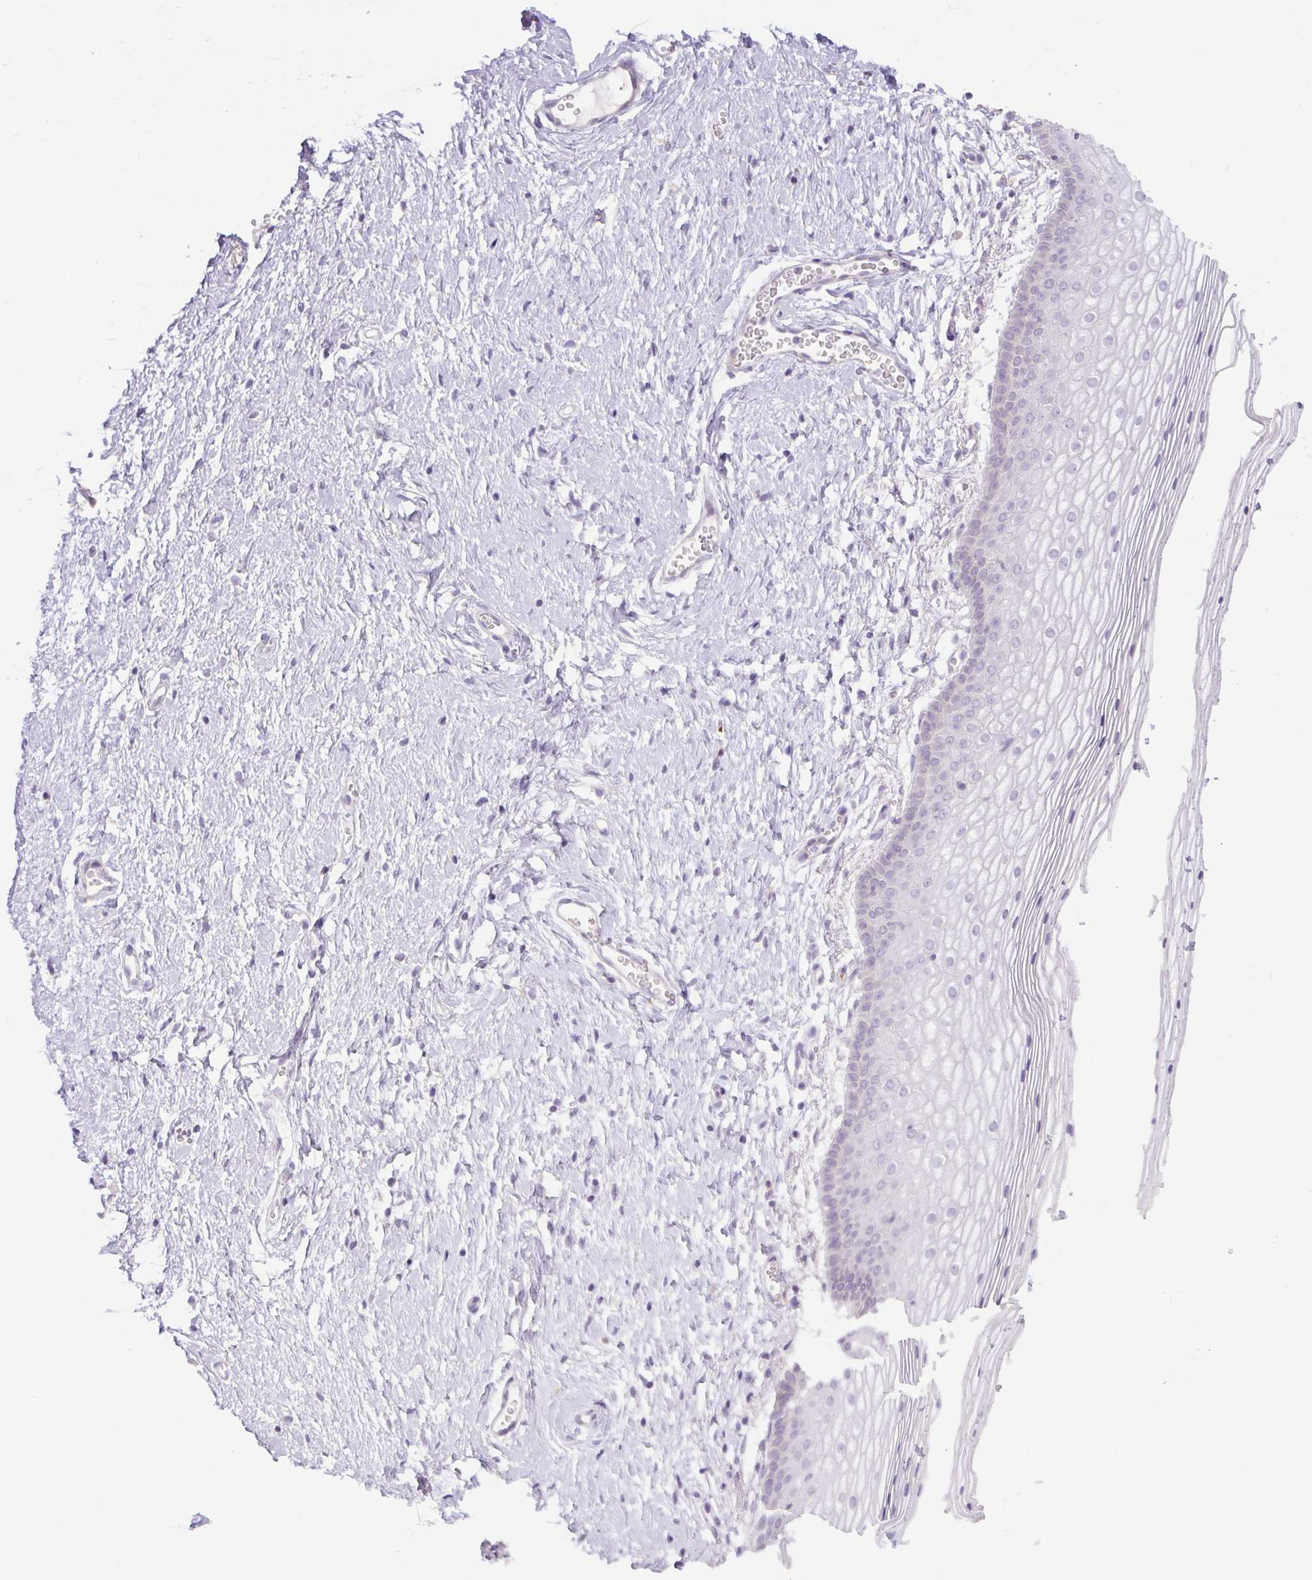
{"staining": {"intensity": "weak", "quantity": "<25%", "location": "cytoplasmic/membranous"}, "tissue": "vagina", "cell_type": "Squamous epithelial cells", "image_type": "normal", "snomed": [{"axis": "morphology", "description": "Normal tissue, NOS"}, {"axis": "topography", "description": "Vagina"}], "caption": "This is an immunohistochemistry micrograph of unremarkable vagina. There is no staining in squamous epithelial cells.", "gene": "UBL3", "patient": {"sex": "female", "age": 56}}